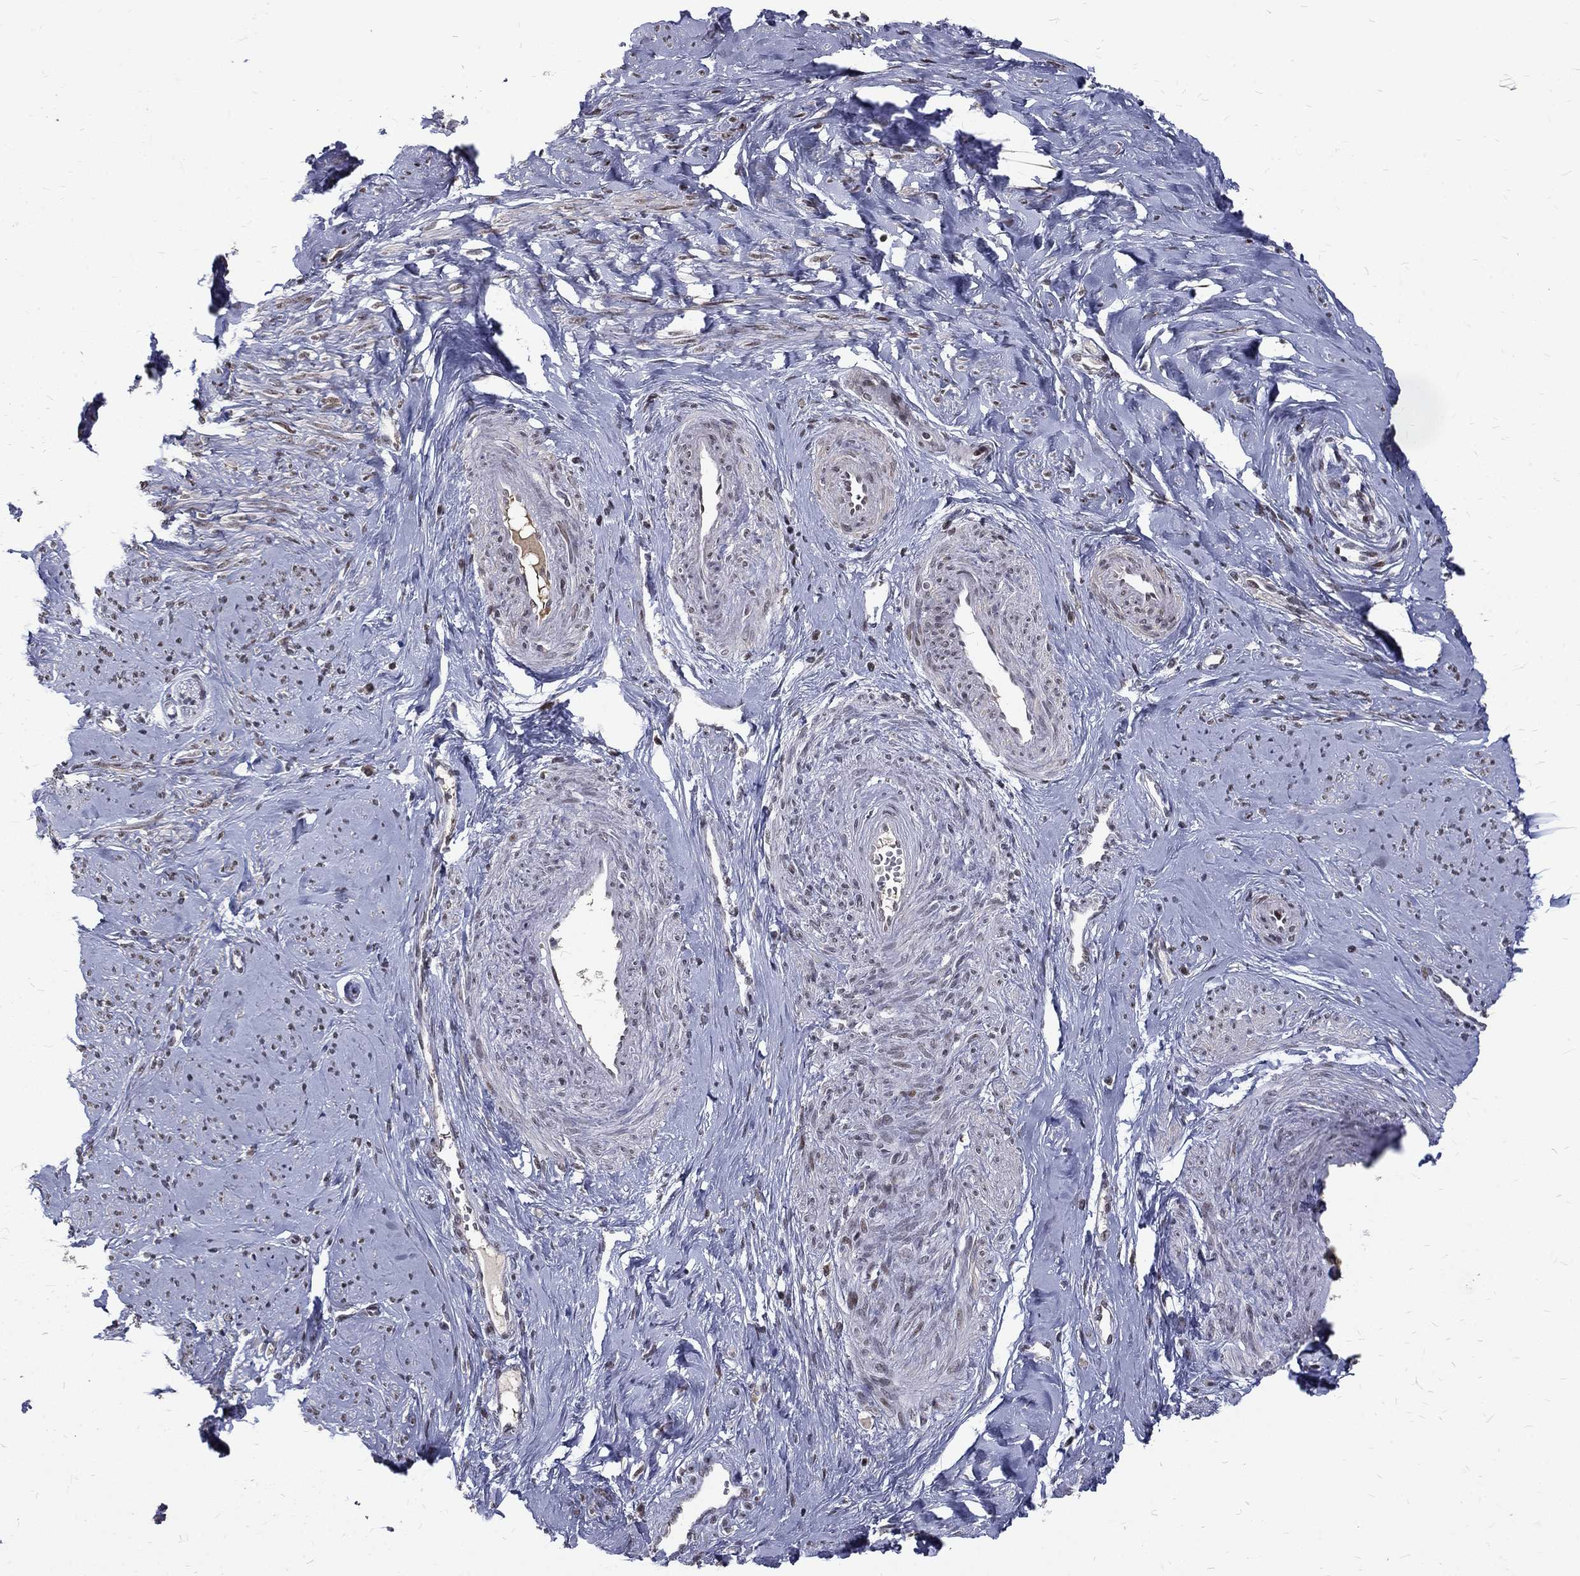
{"staining": {"intensity": "moderate", "quantity": "25%-75%", "location": "nuclear"}, "tissue": "smooth muscle", "cell_type": "Smooth muscle cells", "image_type": "normal", "snomed": [{"axis": "morphology", "description": "Normal tissue, NOS"}, {"axis": "topography", "description": "Smooth muscle"}], "caption": "Approximately 25%-75% of smooth muscle cells in benign smooth muscle display moderate nuclear protein expression as visualized by brown immunohistochemical staining.", "gene": "TCEAL1", "patient": {"sex": "female", "age": 48}}